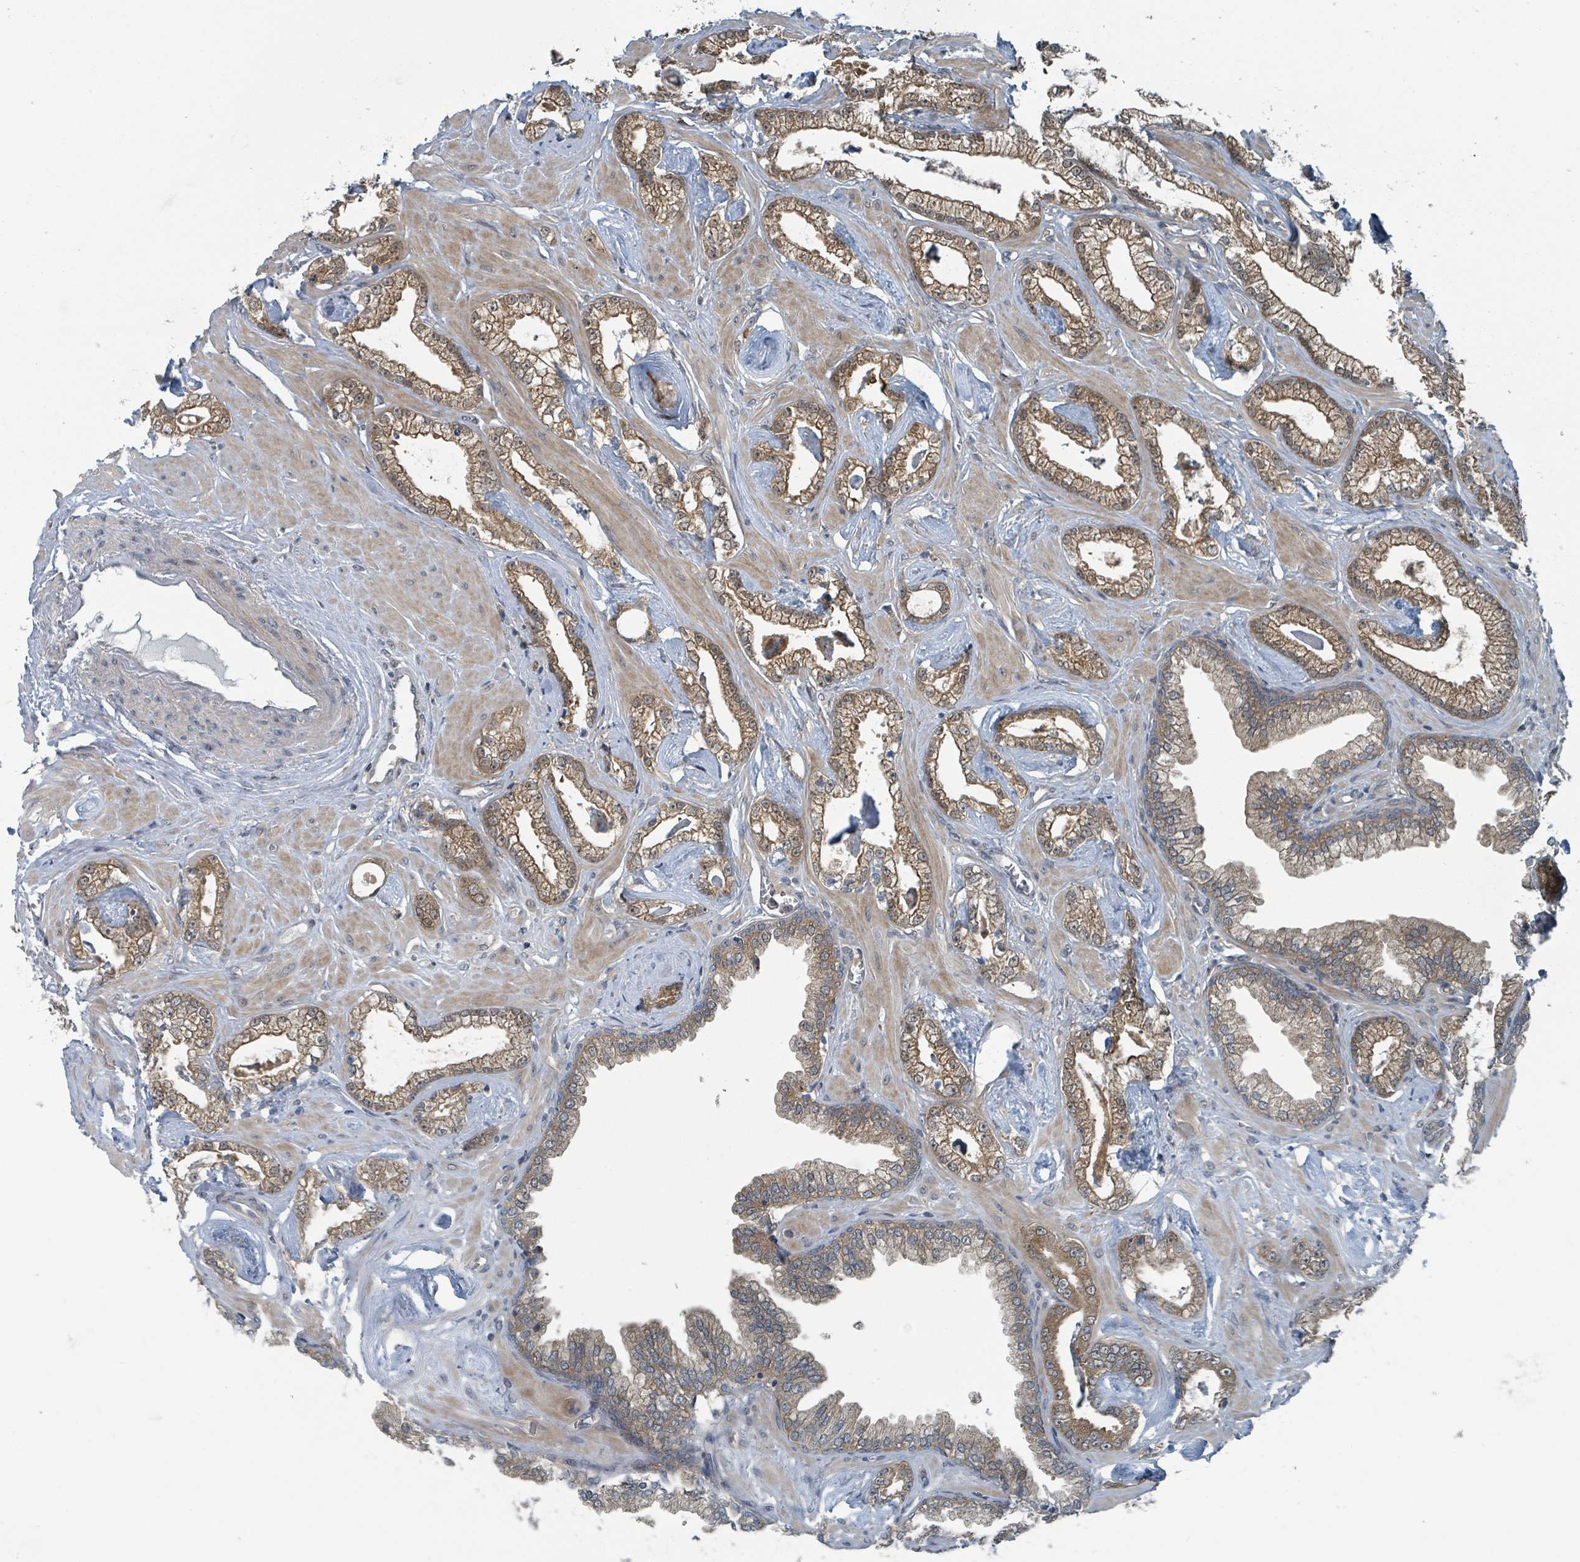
{"staining": {"intensity": "moderate", "quantity": ">75%", "location": "cytoplasmic/membranous,nuclear"}, "tissue": "prostate cancer", "cell_type": "Tumor cells", "image_type": "cancer", "snomed": [{"axis": "morphology", "description": "Adenocarcinoma, Low grade"}, {"axis": "topography", "description": "Prostate"}], "caption": "An immunohistochemistry (IHC) micrograph of neoplastic tissue is shown. Protein staining in brown labels moderate cytoplasmic/membranous and nuclear positivity in prostate low-grade adenocarcinoma within tumor cells.", "gene": "GOLGA7", "patient": {"sex": "male", "age": 60}}